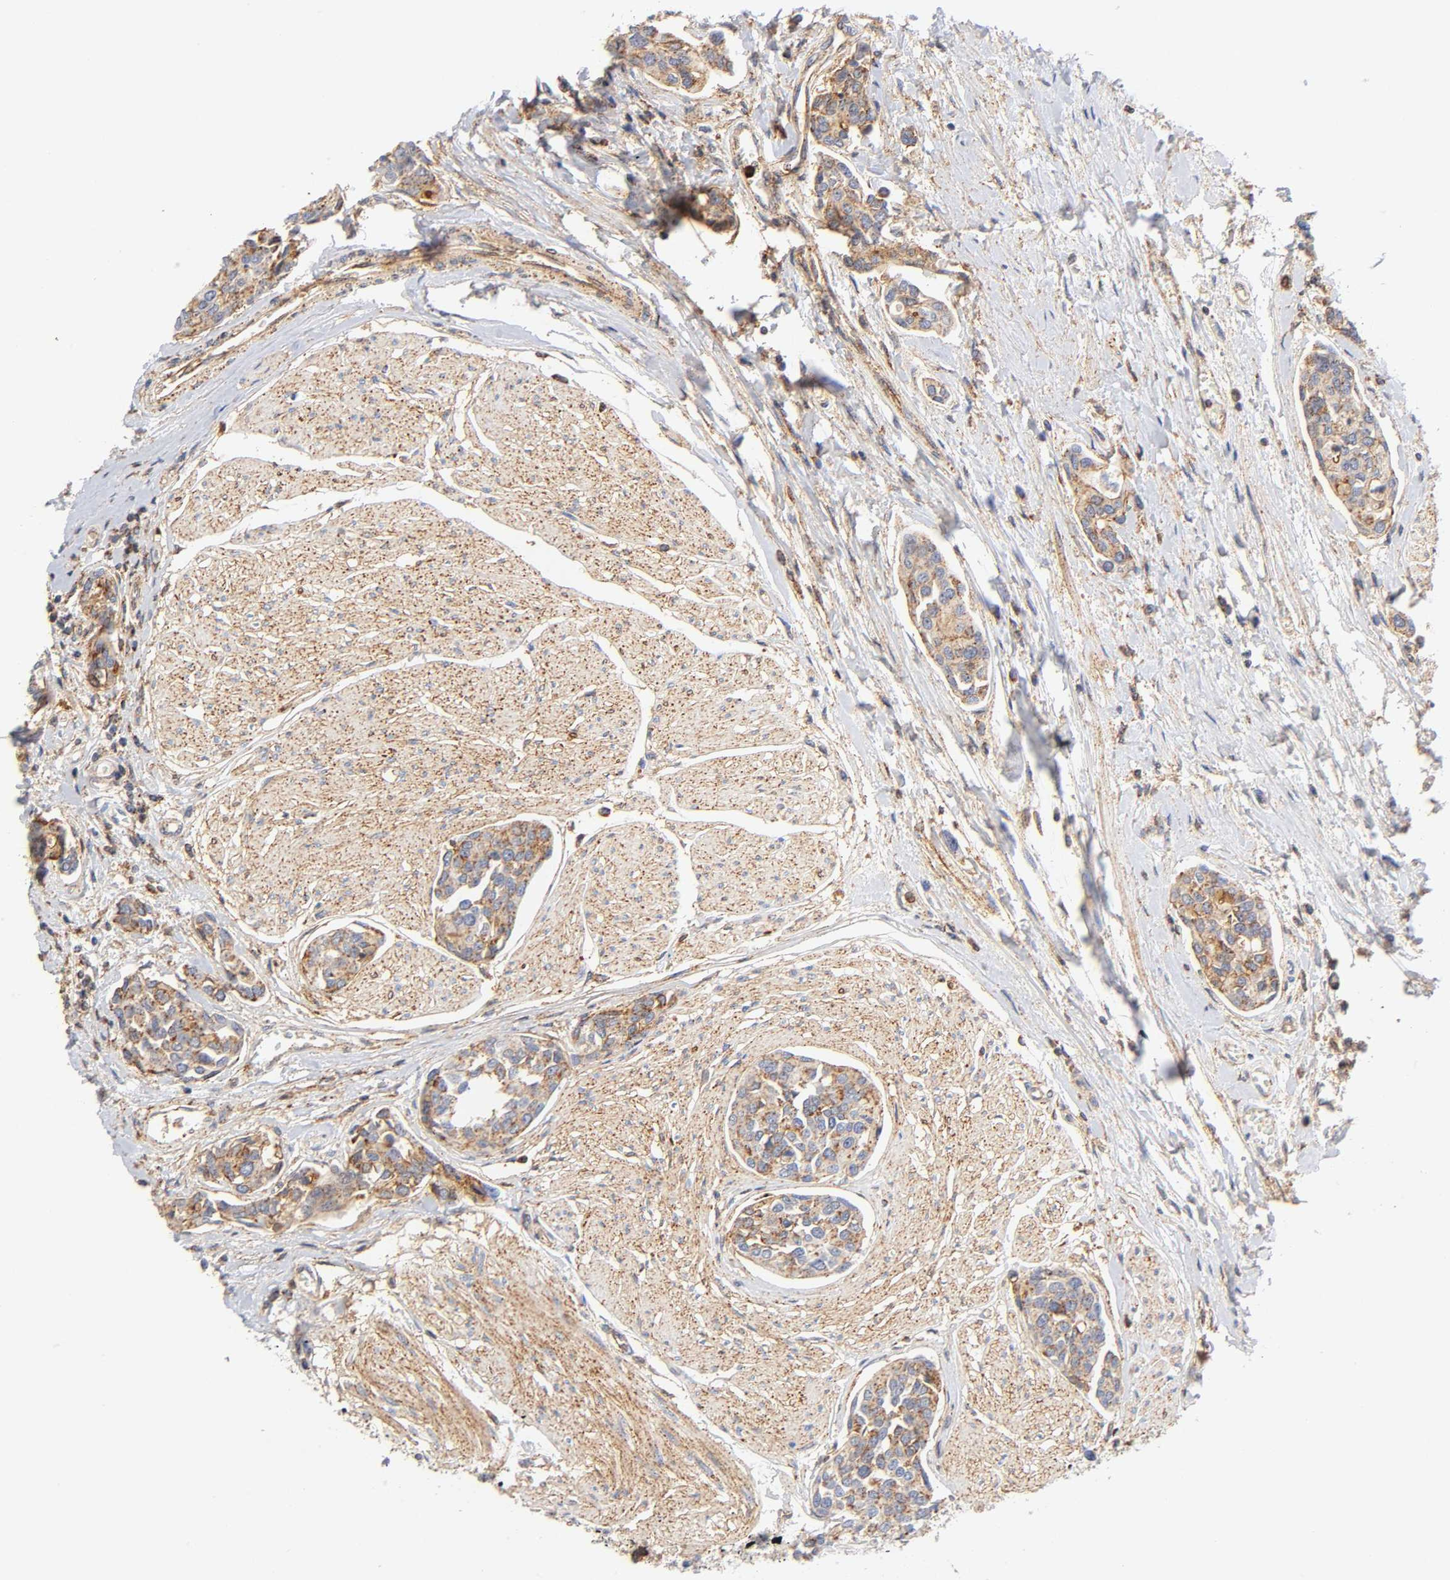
{"staining": {"intensity": "moderate", "quantity": ">75%", "location": "cytoplasmic/membranous"}, "tissue": "urothelial cancer", "cell_type": "Tumor cells", "image_type": "cancer", "snomed": [{"axis": "morphology", "description": "Urothelial carcinoma, High grade"}, {"axis": "topography", "description": "Urinary bladder"}], "caption": "Immunohistochemical staining of human urothelial cancer demonstrates moderate cytoplasmic/membranous protein positivity in about >75% of tumor cells.", "gene": "ANXA7", "patient": {"sex": "male", "age": 78}}